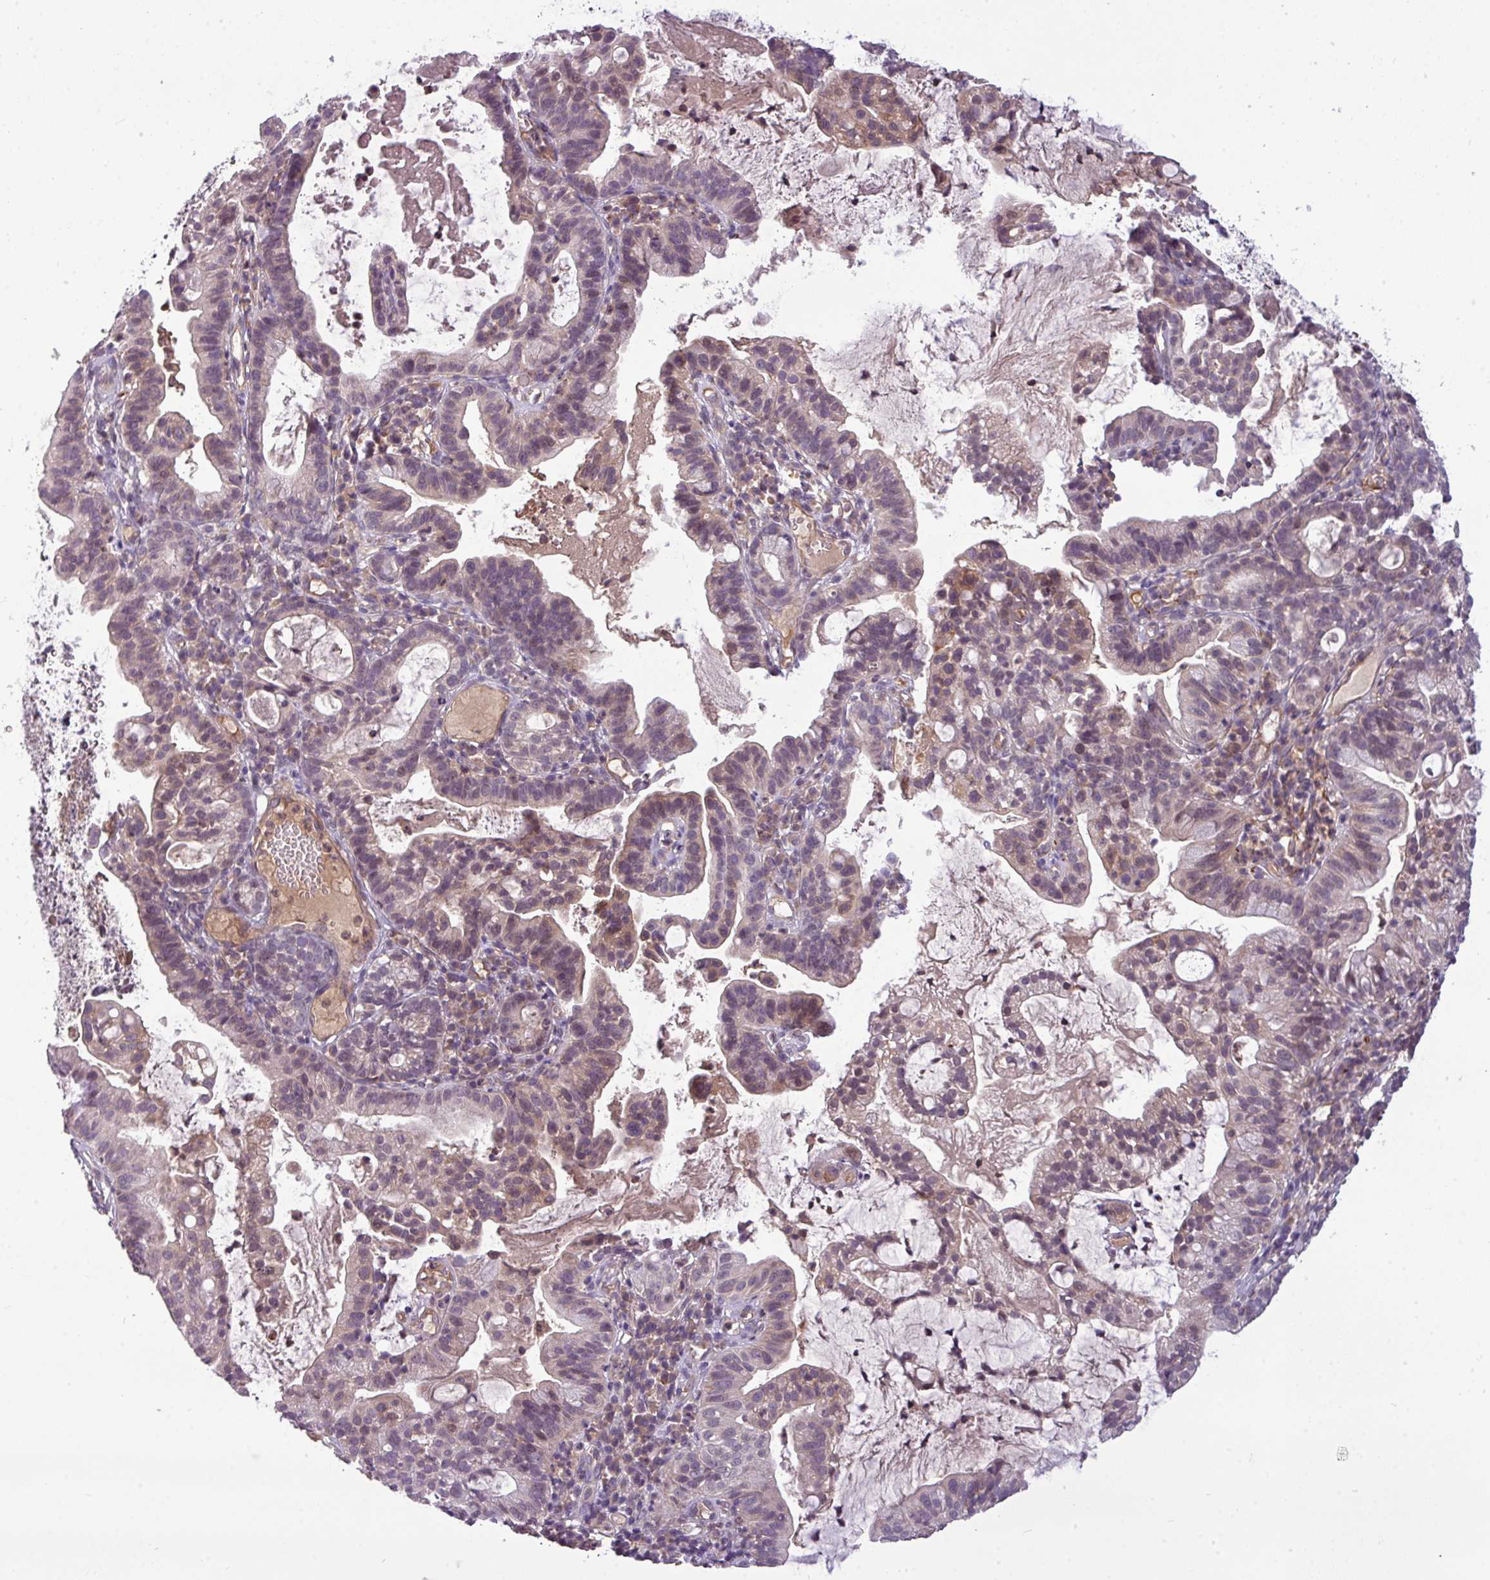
{"staining": {"intensity": "weak", "quantity": "25%-75%", "location": "cytoplasmic/membranous,nuclear"}, "tissue": "cervical cancer", "cell_type": "Tumor cells", "image_type": "cancer", "snomed": [{"axis": "morphology", "description": "Adenocarcinoma, NOS"}, {"axis": "topography", "description": "Cervix"}], "caption": "A high-resolution histopathology image shows immunohistochemistry staining of adenocarcinoma (cervical), which shows weak cytoplasmic/membranous and nuclear staining in about 25%-75% of tumor cells.", "gene": "ZNF35", "patient": {"sex": "female", "age": 41}}